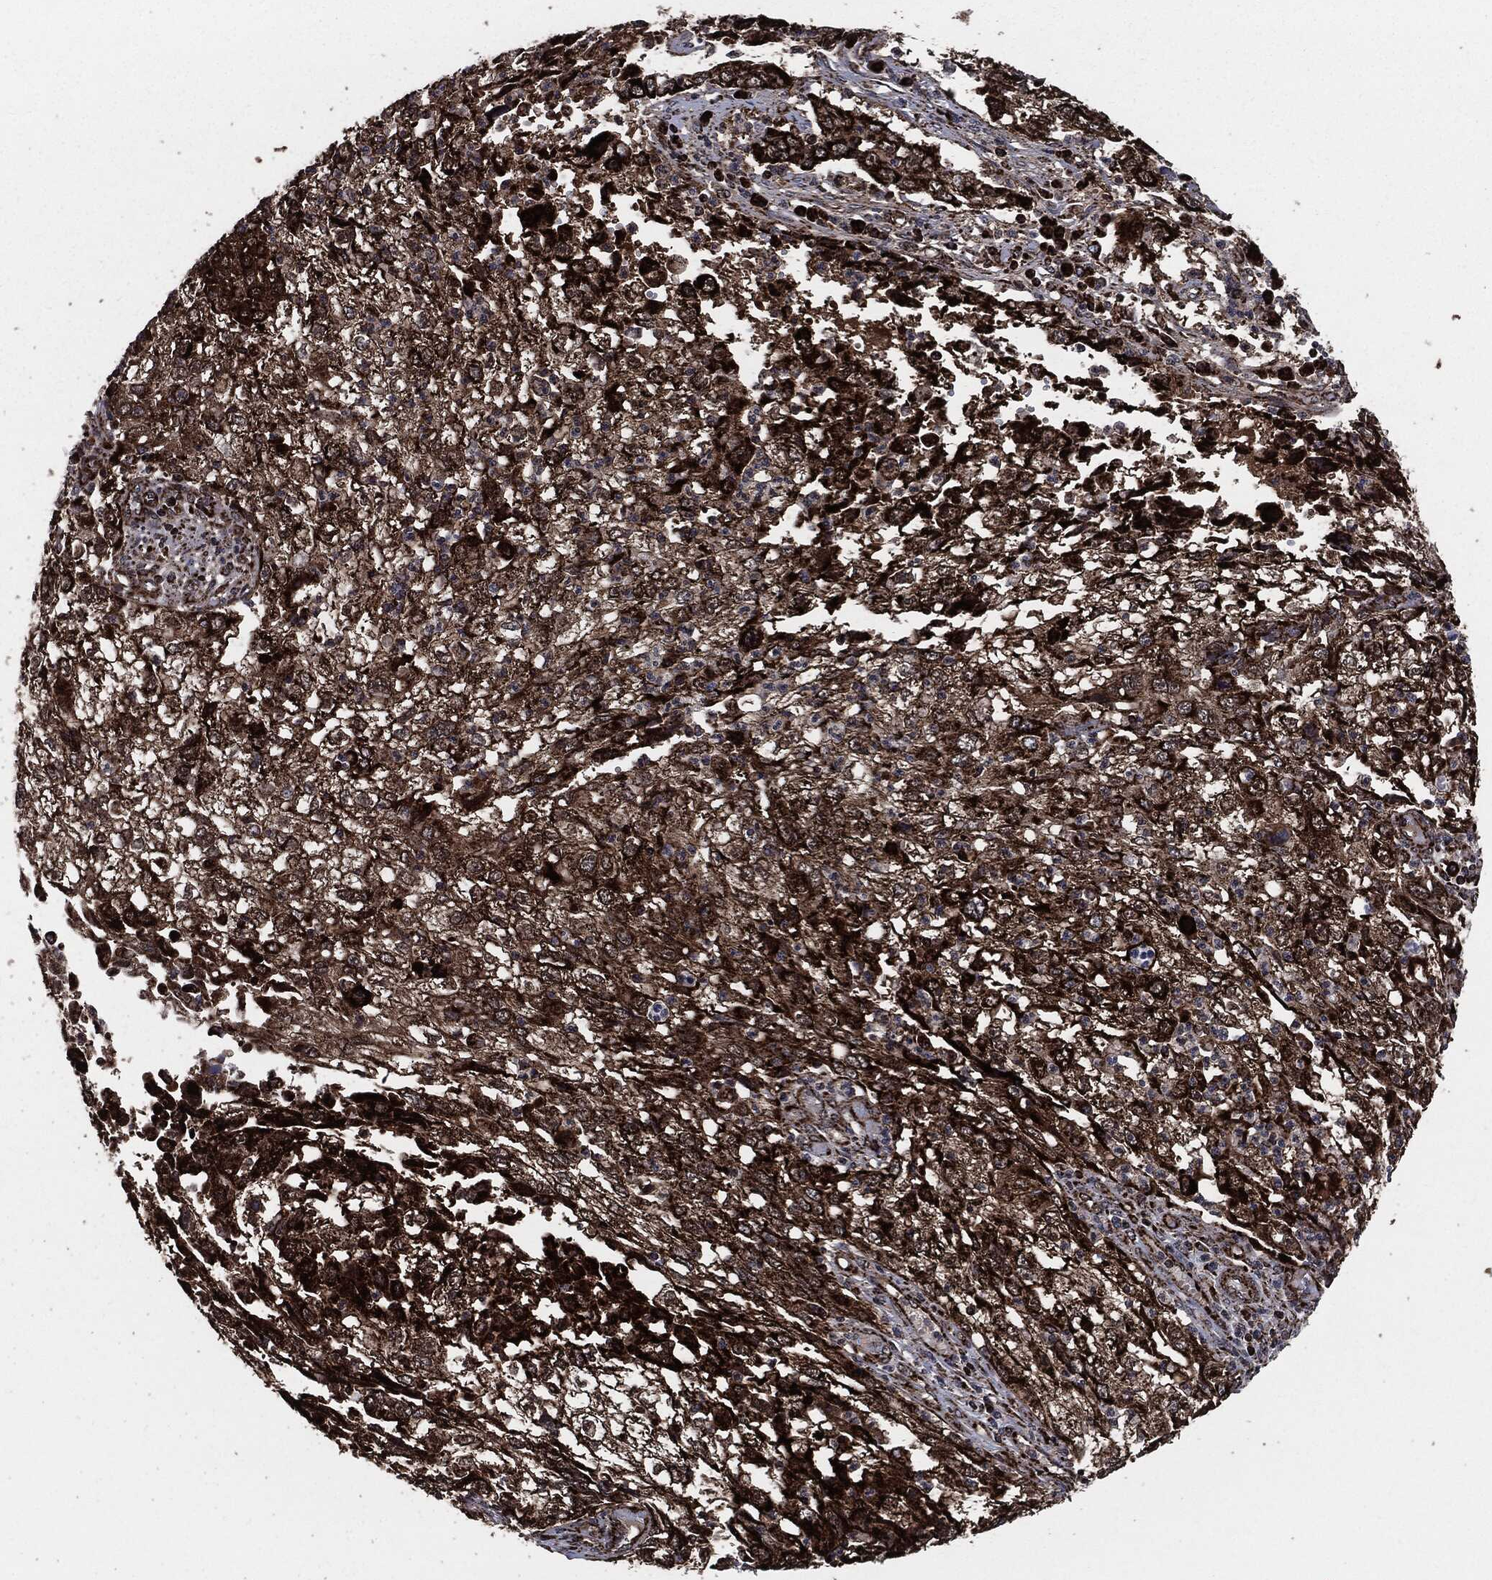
{"staining": {"intensity": "strong", "quantity": "25%-75%", "location": "cytoplasmic/membranous"}, "tissue": "cervical cancer", "cell_type": "Tumor cells", "image_type": "cancer", "snomed": [{"axis": "morphology", "description": "Squamous cell carcinoma, NOS"}, {"axis": "topography", "description": "Cervix"}], "caption": "Protein expression analysis of human cervical cancer (squamous cell carcinoma) reveals strong cytoplasmic/membranous staining in about 25%-75% of tumor cells. (DAB IHC with brightfield microscopy, high magnification).", "gene": "FH", "patient": {"sex": "female", "age": 36}}